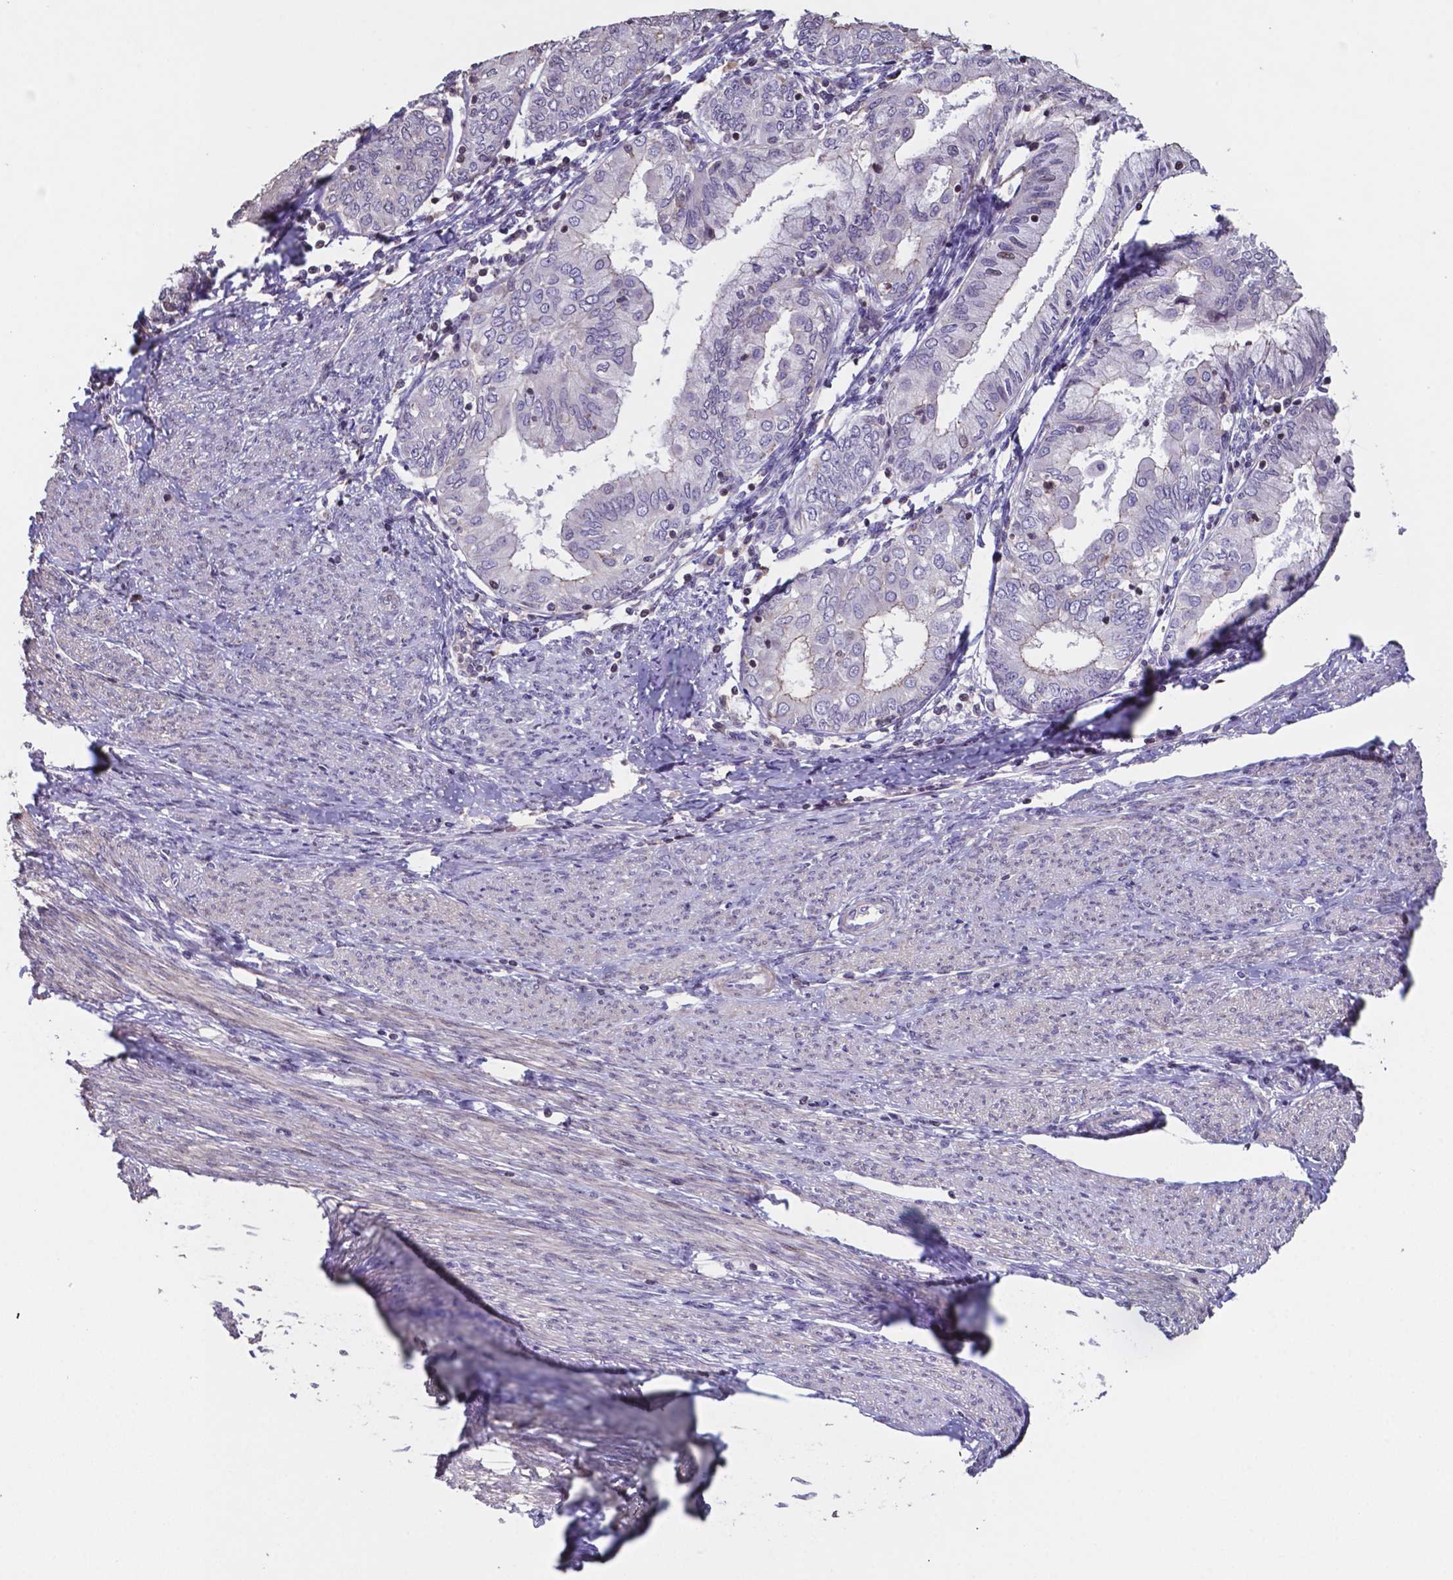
{"staining": {"intensity": "weak", "quantity": "<25%", "location": "cytoplasmic/membranous"}, "tissue": "endometrial cancer", "cell_type": "Tumor cells", "image_type": "cancer", "snomed": [{"axis": "morphology", "description": "Adenocarcinoma, NOS"}, {"axis": "topography", "description": "Endometrium"}], "caption": "There is no significant expression in tumor cells of adenocarcinoma (endometrial).", "gene": "MLC1", "patient": {"sex": "female", "age": 68}}